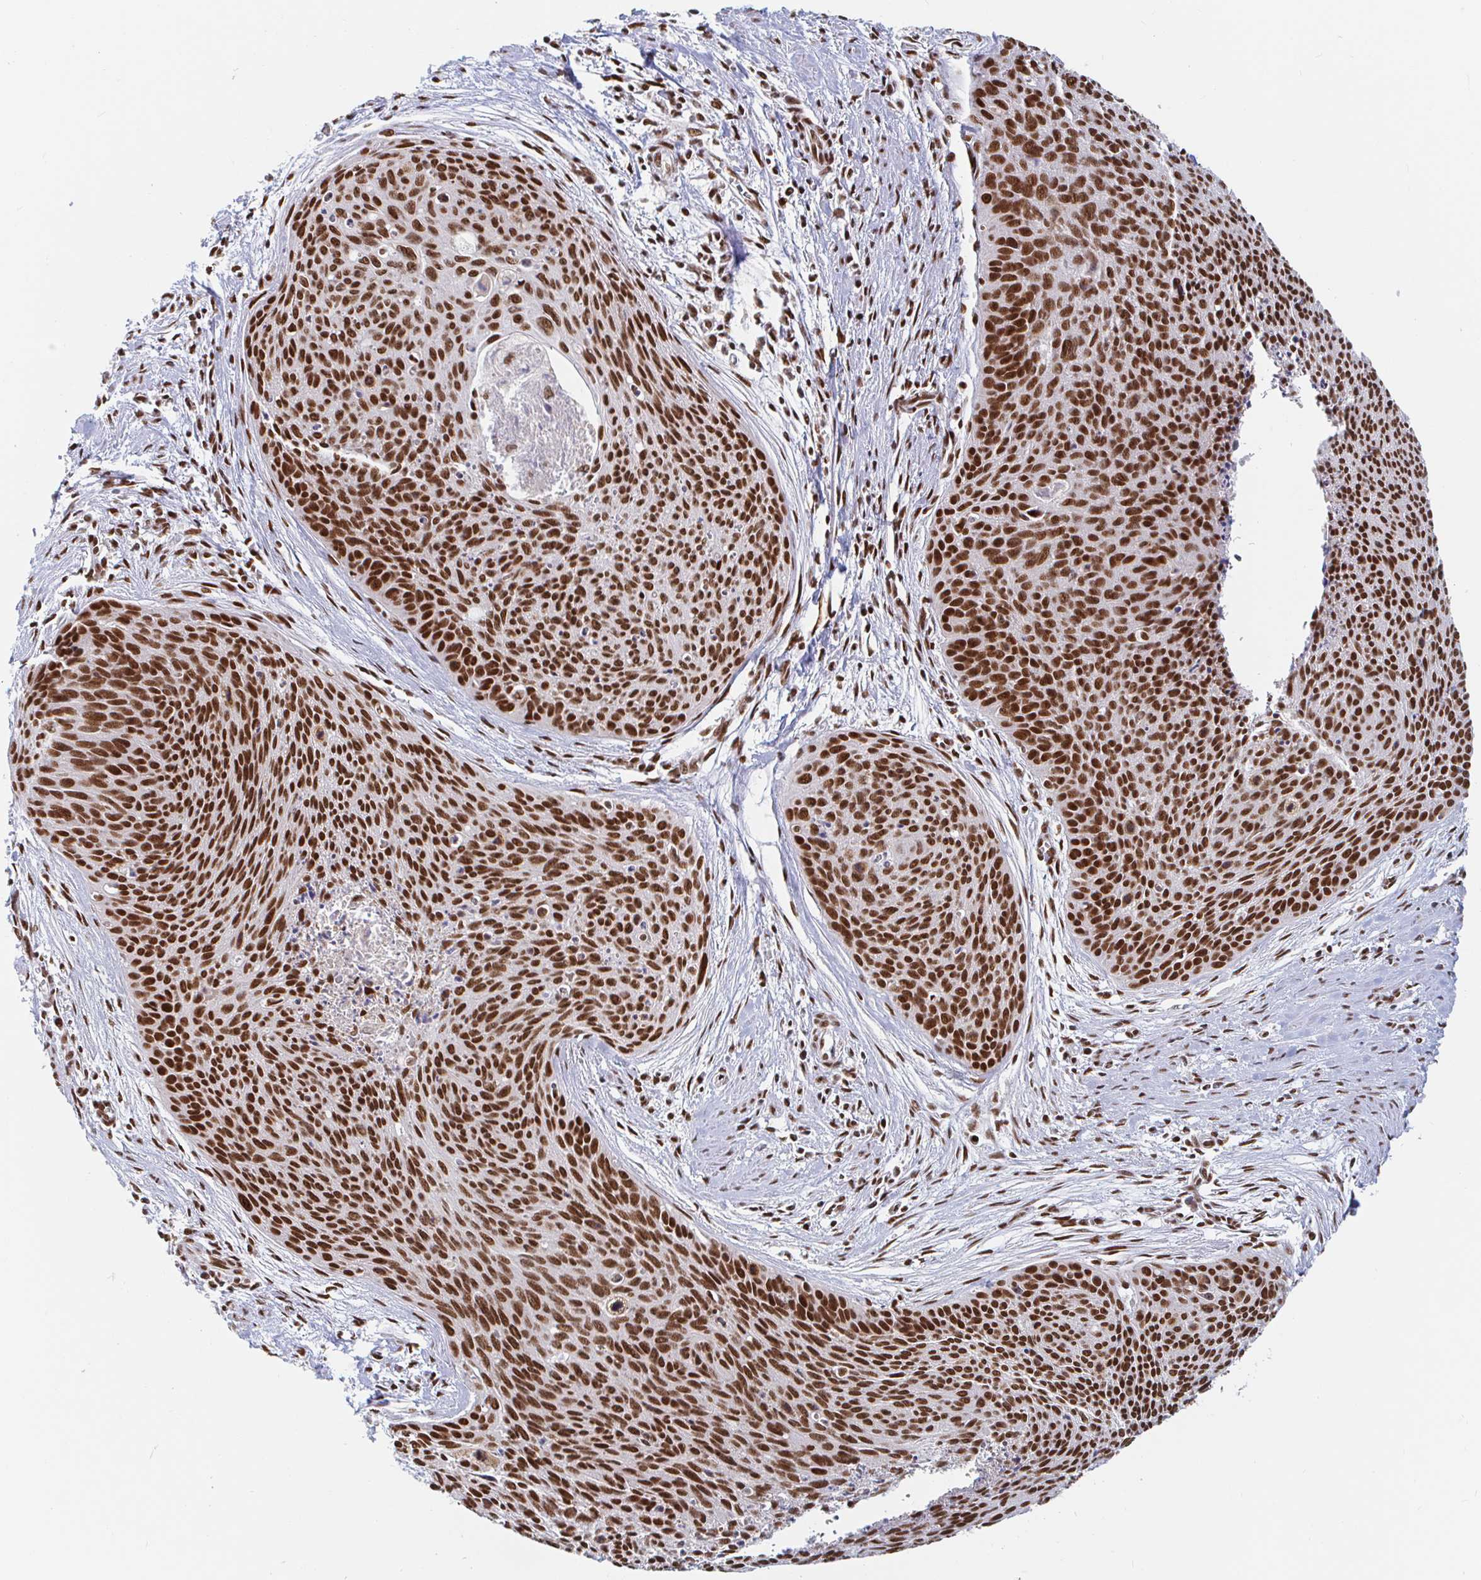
{"staining": {"intensity": "strong", "quantity": ">75%", "location": "nuclear"}, "tissue": "cervical cancer", "cell_type": "Tumor cells", "image_type": "cancer", "snomed": [{"axis": "morphology", "description": "Squamous cell carcinoma, NOS"}, {"axis": "topography", "description": "Cervix"}], "caption": "The immunohistochemical stain shows strong nuclear expression in tumor cells of squamous cell carcinoma (cervical) tissue.", "gene": "RBMX", "patient": {"sex": "female", "age": 55}}